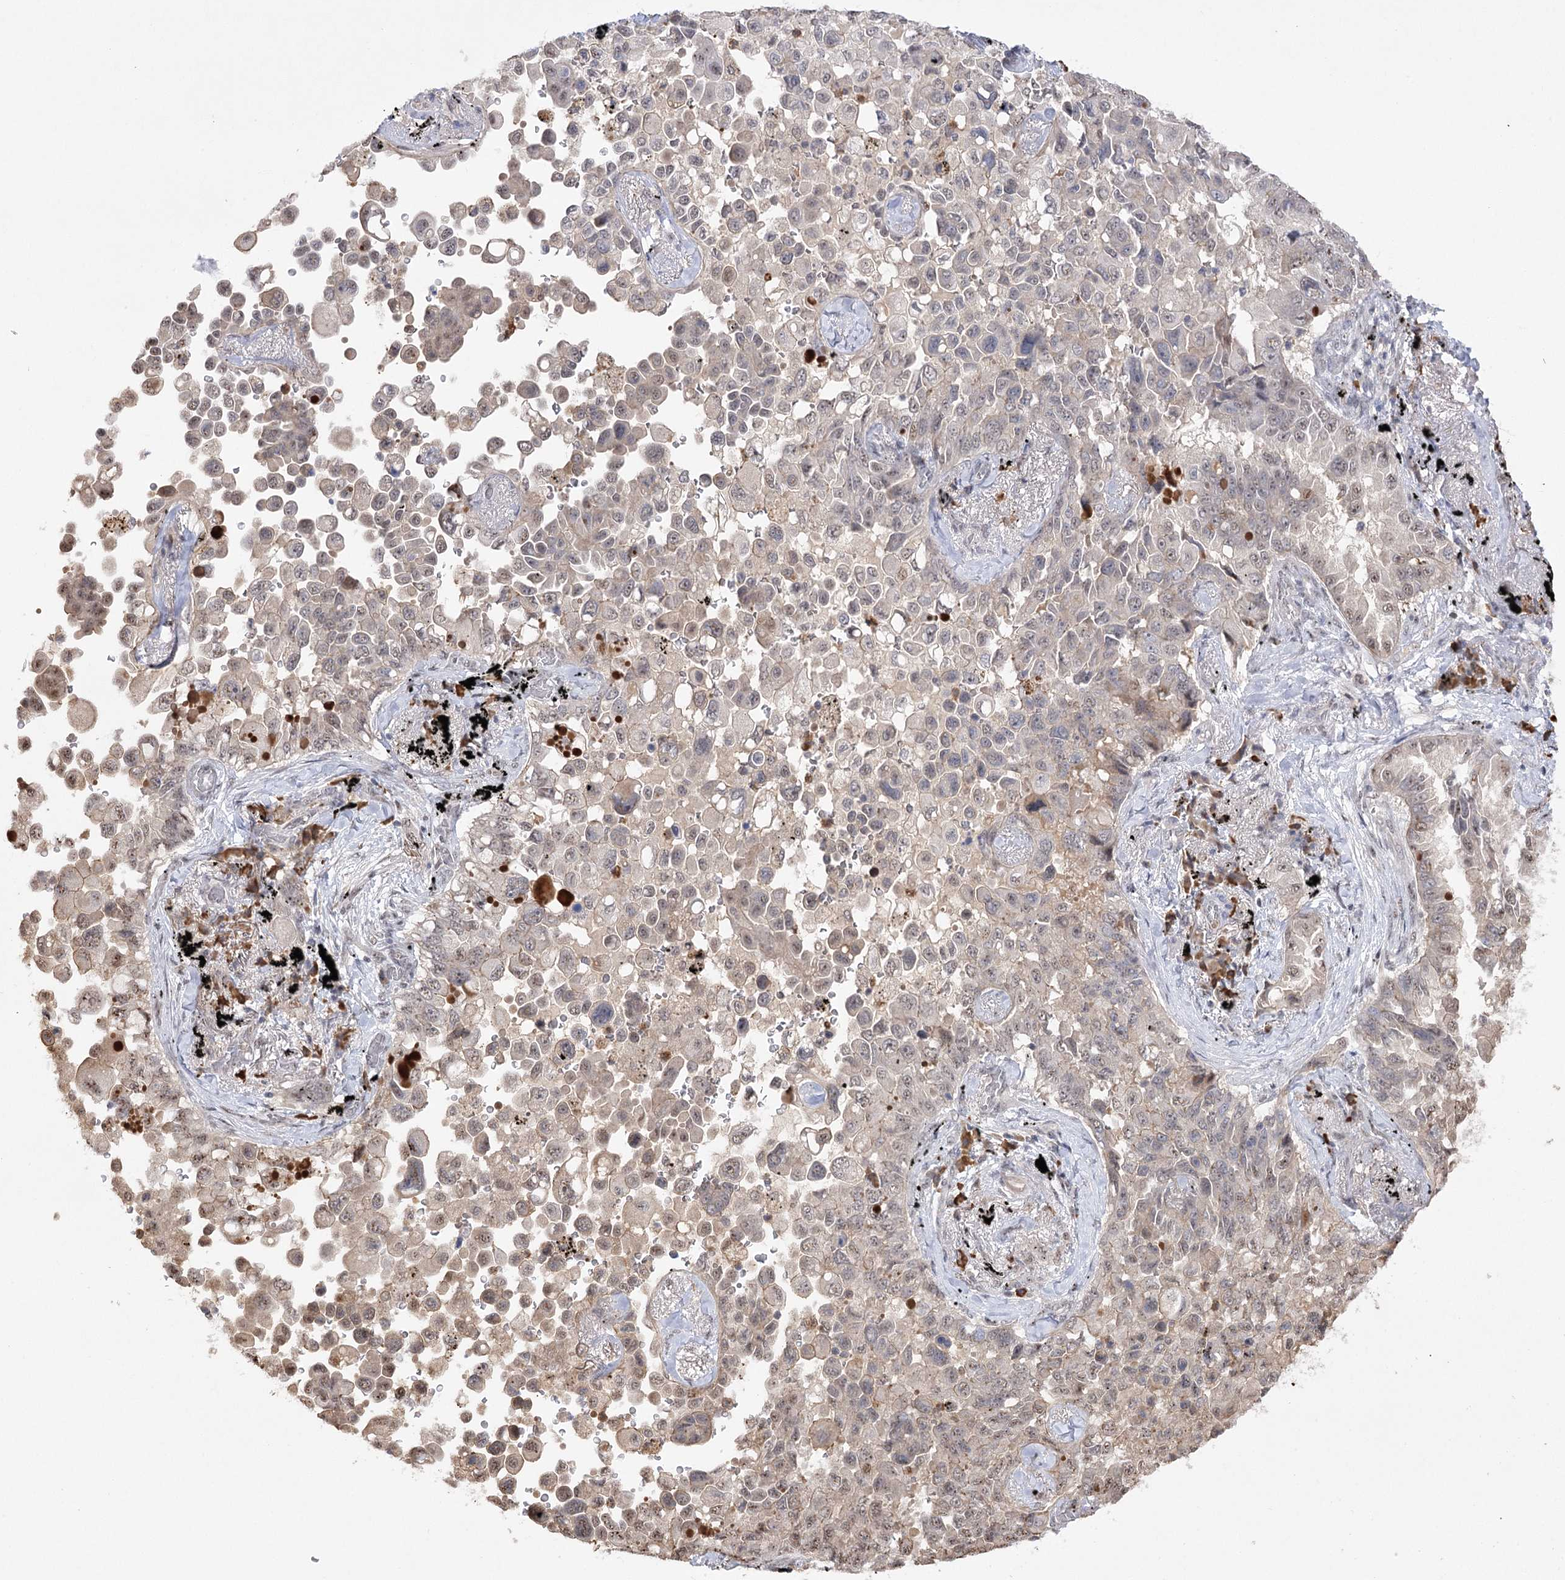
{"staining": {"intensity": "weak", "quantity": "<25%", "location": "nuclear"}, "tissue": "lung cancer", "cell_type": "Tumor cells", "image_type": "cancer", "snomed": [{"axis": "morphology", "description": "Adenocarcinoma, NOS"}, {"axis": "topography", "description": "Lung"}], "caption": "Immunohistochemical staining of lung adenocarcinoma demonstrates no significant staining in tumor cells.", "gene": "PYROXD1", "patient": {"sex": "female", "age": 67}}